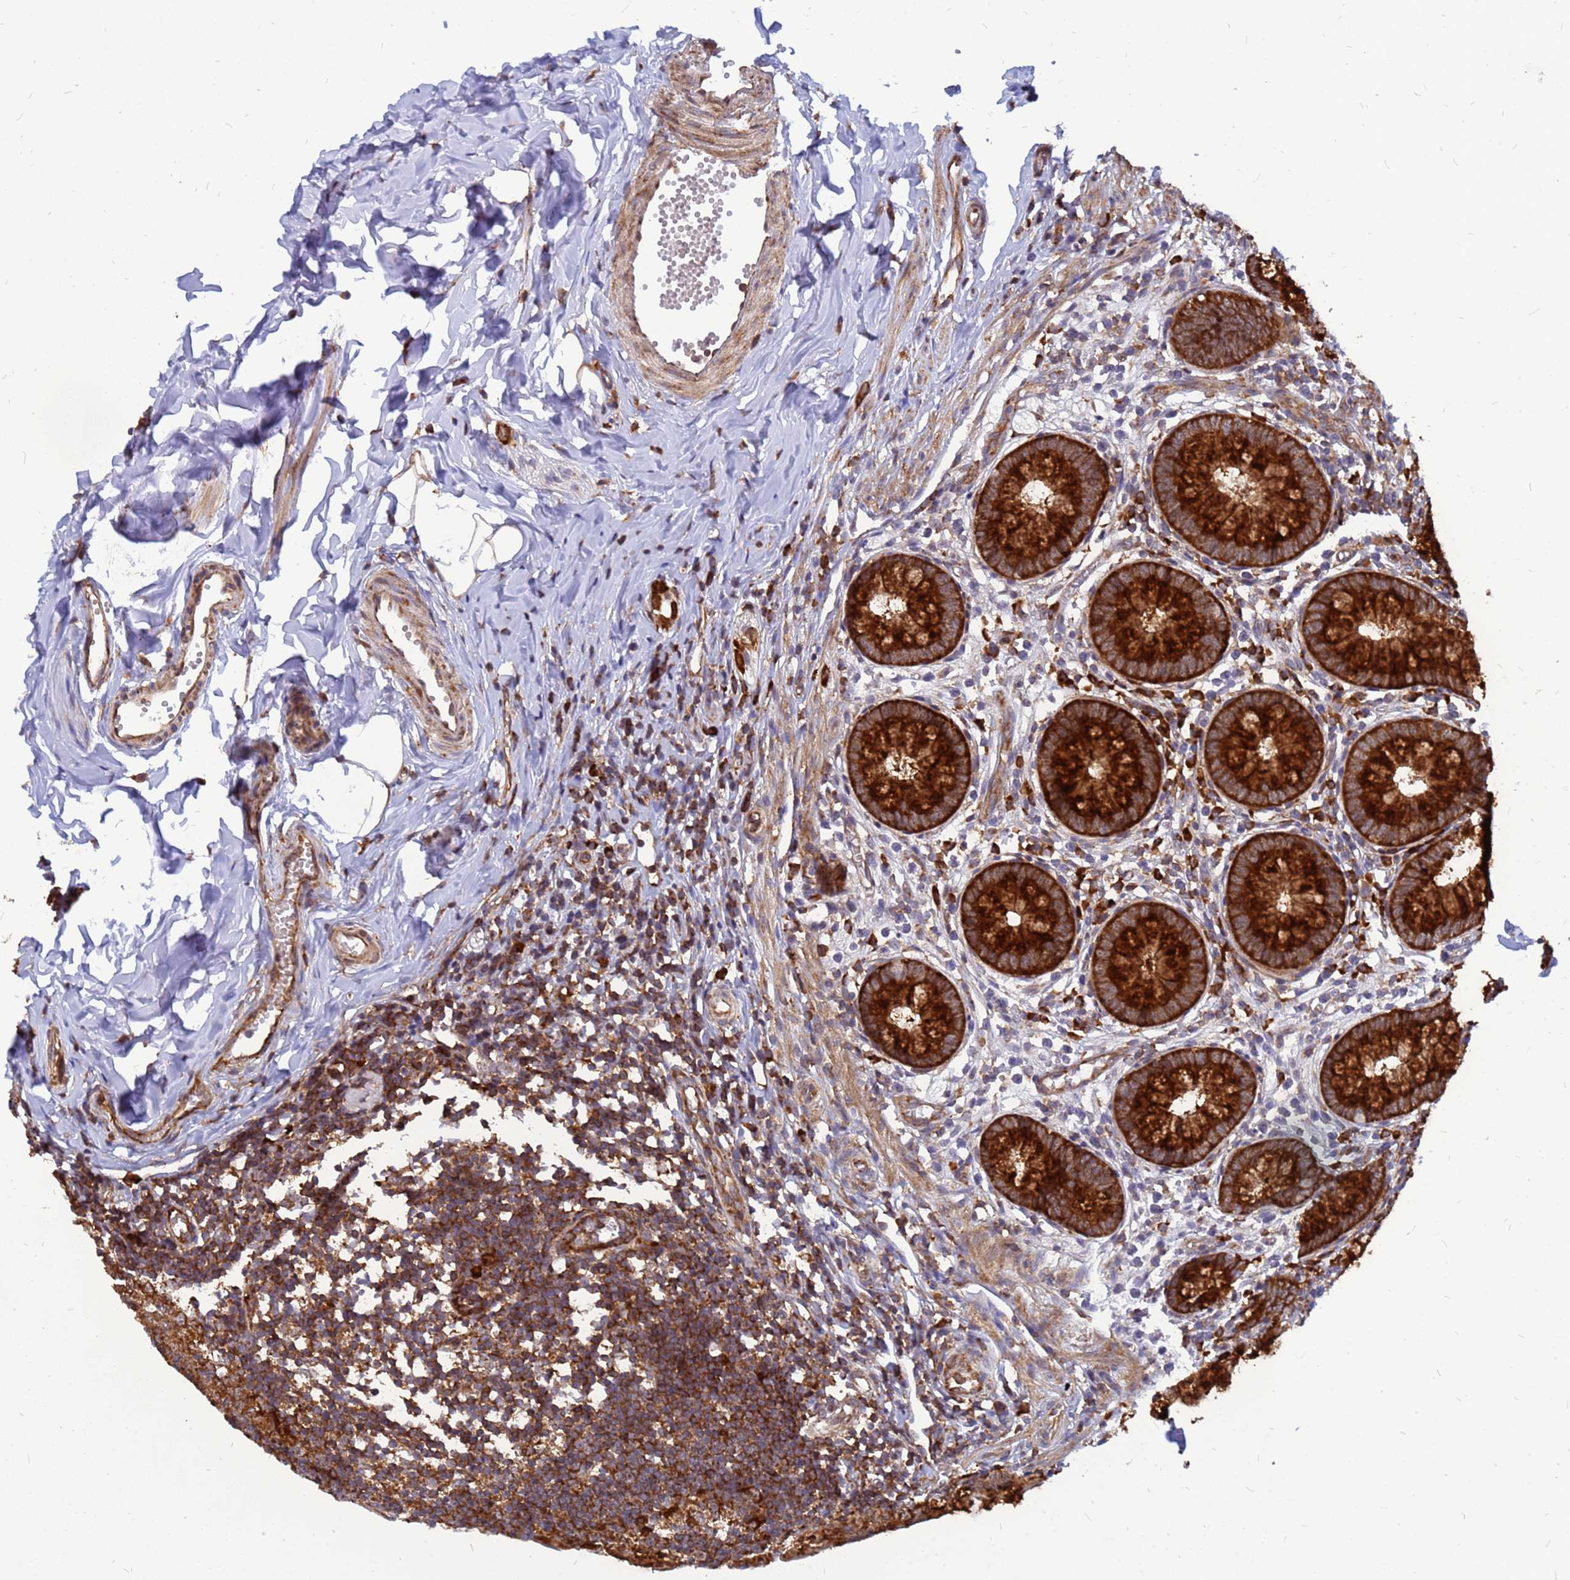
{"staining": {"intensity": "strong", "quantity": ">75%", "location": "cytoplasmic/membranous"}, "tissue": "appendix", "cell_type": "Glandular cells", "image_type": "normal", "snomed": [{"axis": "morphology", "description": "Normal tissue, NOS"}, {"axis": "topography", "description": "Appendix"}], "caption": "Strong cytoplasmic/membranous protein staining is identified in about >75% of glandular cells in appendix. (IHC, brightfield microscopy, high magnification).", "gene": "RPL8", "patient": {"sex": "male", "age": 14}}